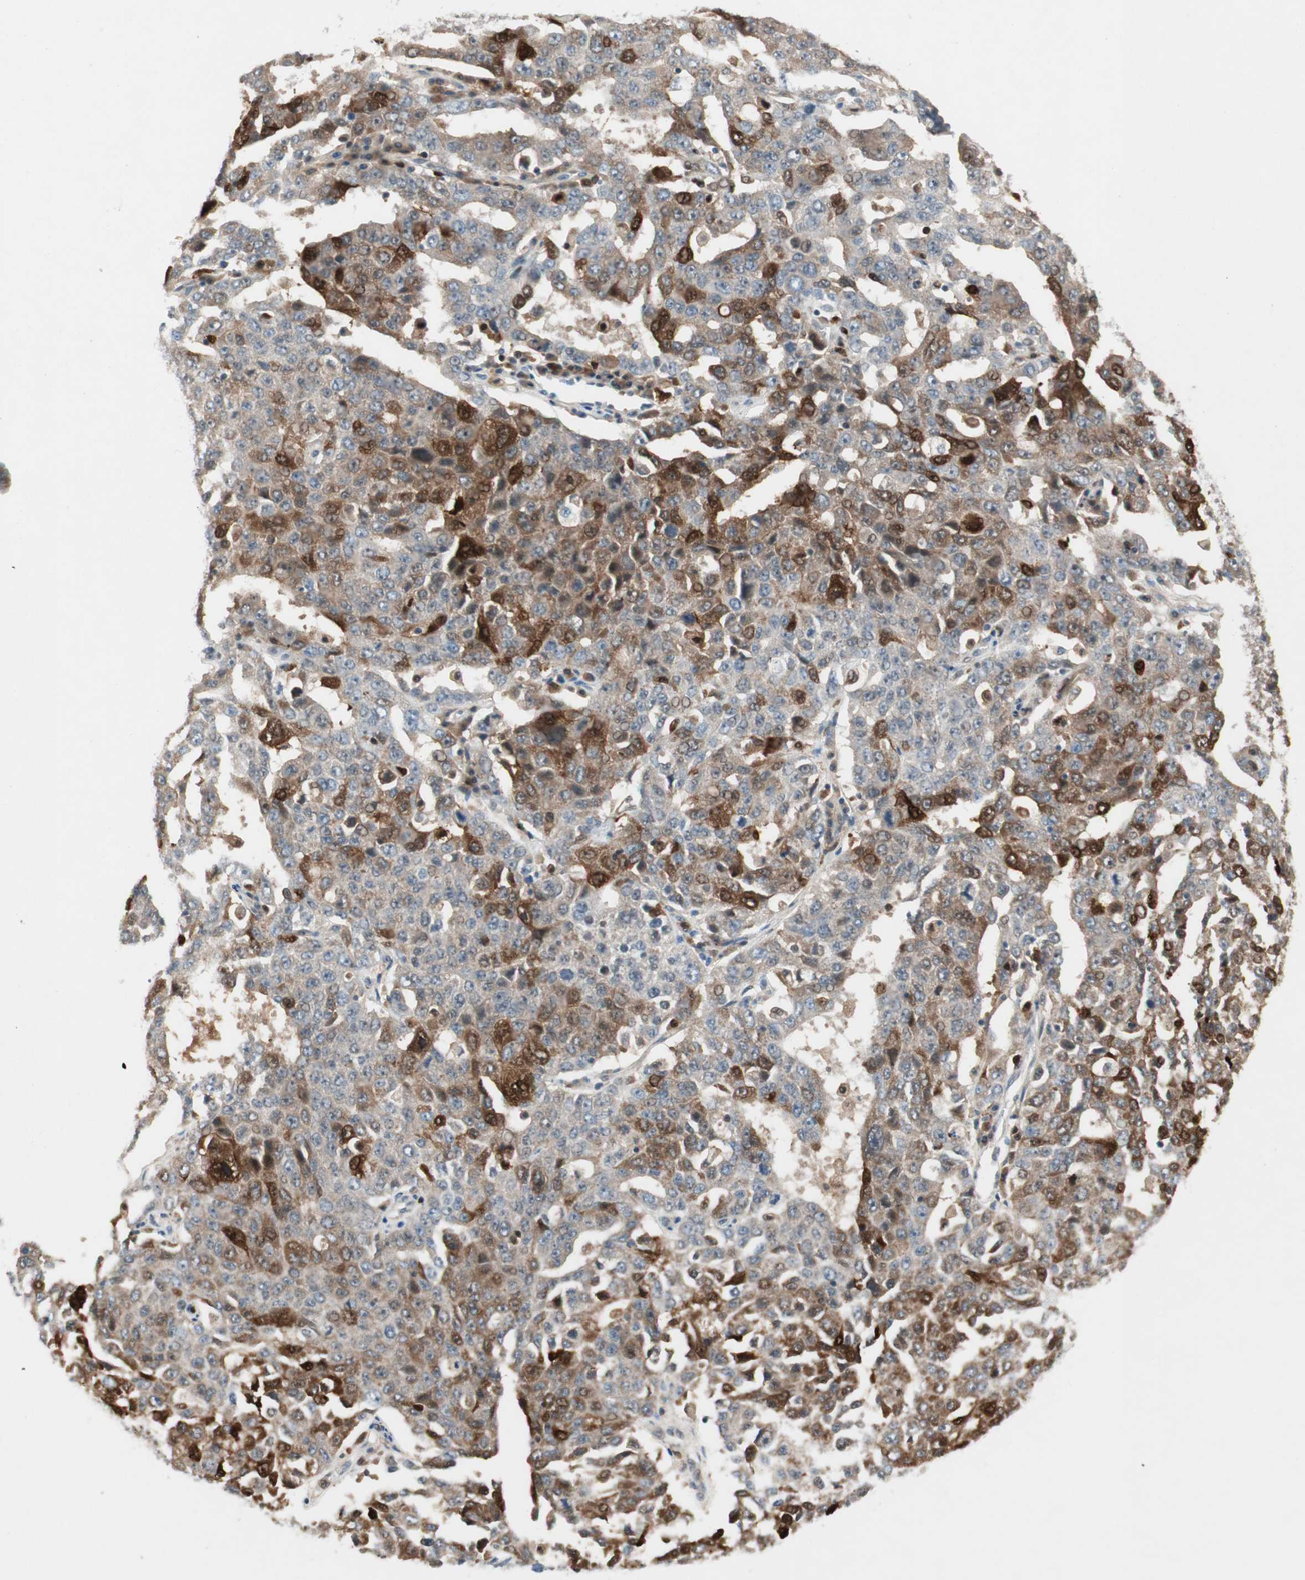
{"staining": {"intensity": "strong", "quantity": "25%-75%", "location": "cytoplasmic/membranous,nuclear"}, "tissue": "ovarian cancer", "cell_type": "Tumor cells", "image_type": "cancer", "snomed": [{"axis": "morphology", "description": "Carcinoma, endometroid"}, {"axis": "topography", "description": "Ovary"}], "caption": "Brown immunohistochemical staining in ovarian endometroid carcinoma exhibits strong cytoplasmic/membranous and nuclear staining in about 25%-75% of tumor cells. (Stains: DAB in brown, nuclei in blue, Microscopy: brightfield microscopy at high magnification).", "gene": "RTL6", "patient": {"sex": "female", "age": 62}}